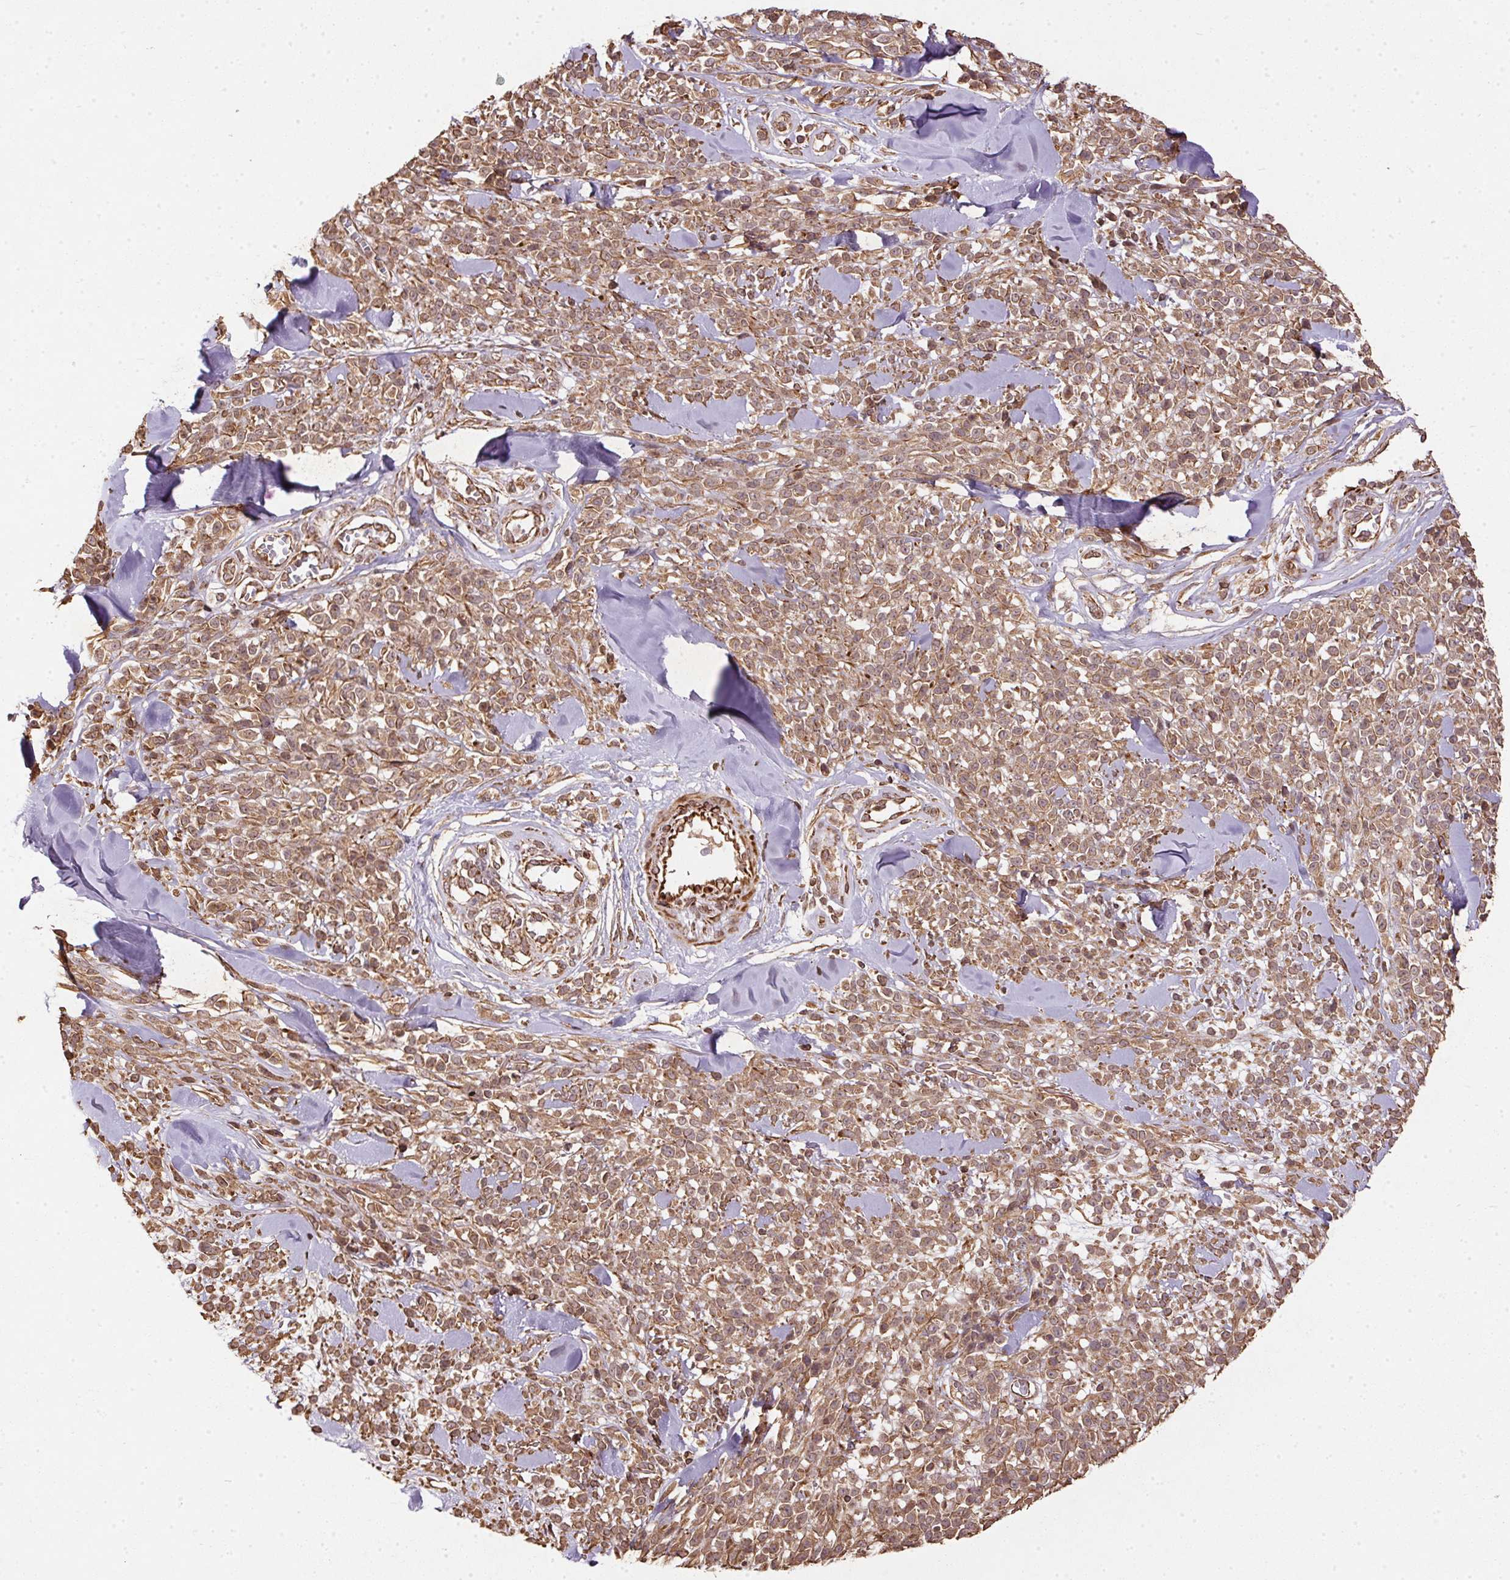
{"staining": {"intensity": "moderate", "quantity": ">75%", "location": "cytoplasmic/membranous"}, "tissue": "melanoma", "cell_type": "Tumor cells", "image_type": "cancer", "snomed": [{"axis": "morphology", "description": "Malignant melanoma, NOS"}, {"axis": "topography", "description": "Skin"}, {"axis": "topography", "description": "Skin of trunk"}], "caption": "Human melanoma stained with a protein marker demonstrates moderate staining in tumor cells.", "gene": "SPRED2", "patient": {"sex": "male", "age": 74}}